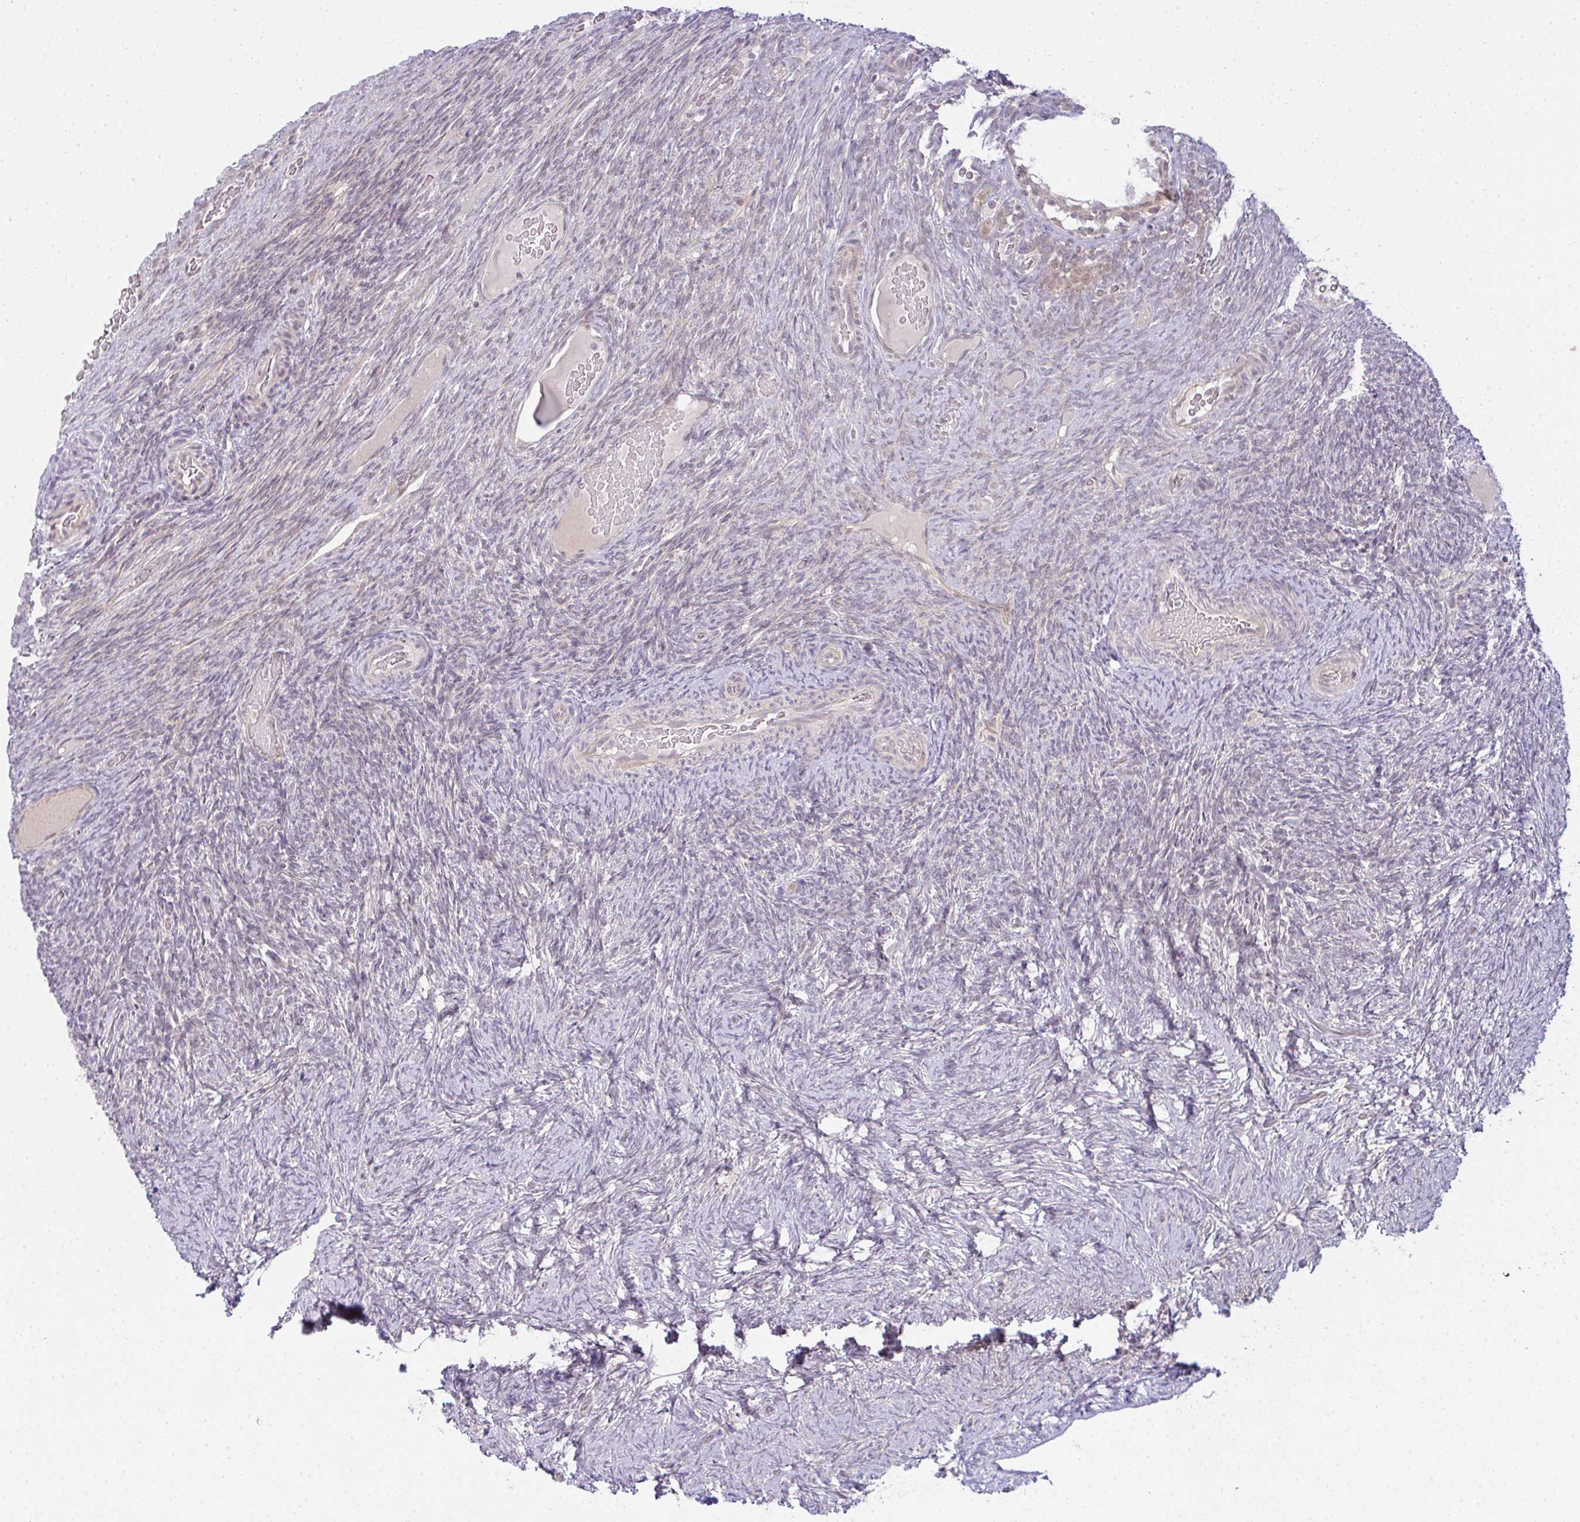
{"staining": {"intensity": "negative", "quantity": "none", "location": "none"}, "tissue": "ovary", "cell_type": "Ovarian stroma cells", "image_type": "normal", "snomed": [{"axis": "morphology", "description": "Normal tissue, NOS"}, {"axis": "topography", "description": "Ovary"}], "caption": "A high-resolution histopathology image shows immunohistochemistry (IHC) staining of normal ovary, which exhibits no significant staining in ovarian stroma cells. The staining was performed using DAB to visualize the protein expression in brown, while the nuclei were stained in blue with hematoxylin (Magnification: 20x).", "gene": "CSE1L", "patient": {"sex": "female", "age": 34}}